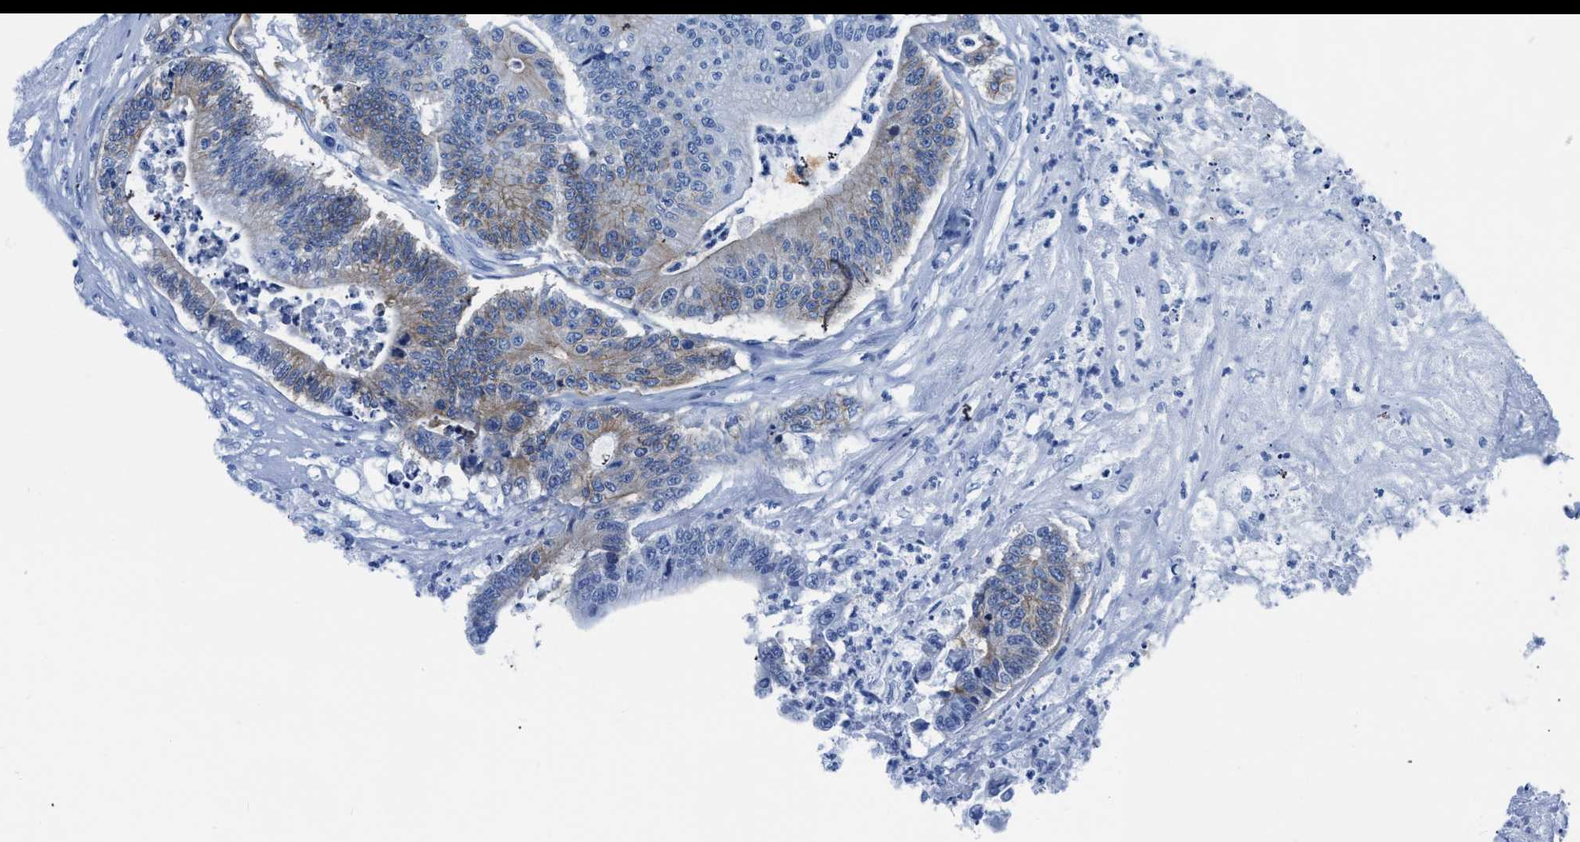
{"staining": {"intensity": "moderate", "quantity": "25%-75%", "location": "cytoplasmic/membranous"}, "tissue": "colorectal cancer", "cell_type": "Tumor cells", "image_type": "cancer", "snomed": [{"axis": "morphology", "description": "Adenocarcinoma, NOS"}, {"axis": "topography", "description": "Colon"}], "caption": "High-magnification brightfield microscopy of adenocarcinoma (colorectal) stained with DAB (brown) and counterstained with hematoxylin (blue). tumor cells exhibit moderate cytoplasmic/membranous positivity is identified in about25%-75% of cells. The staining was performed using DAB (3,3'-diaminobenzidine), with brown indicating positive protein expression. Nuclei are stained blue with hematoxylin.", "gene": "AQP1", "patient": {"sex": "female", "age": 84}}